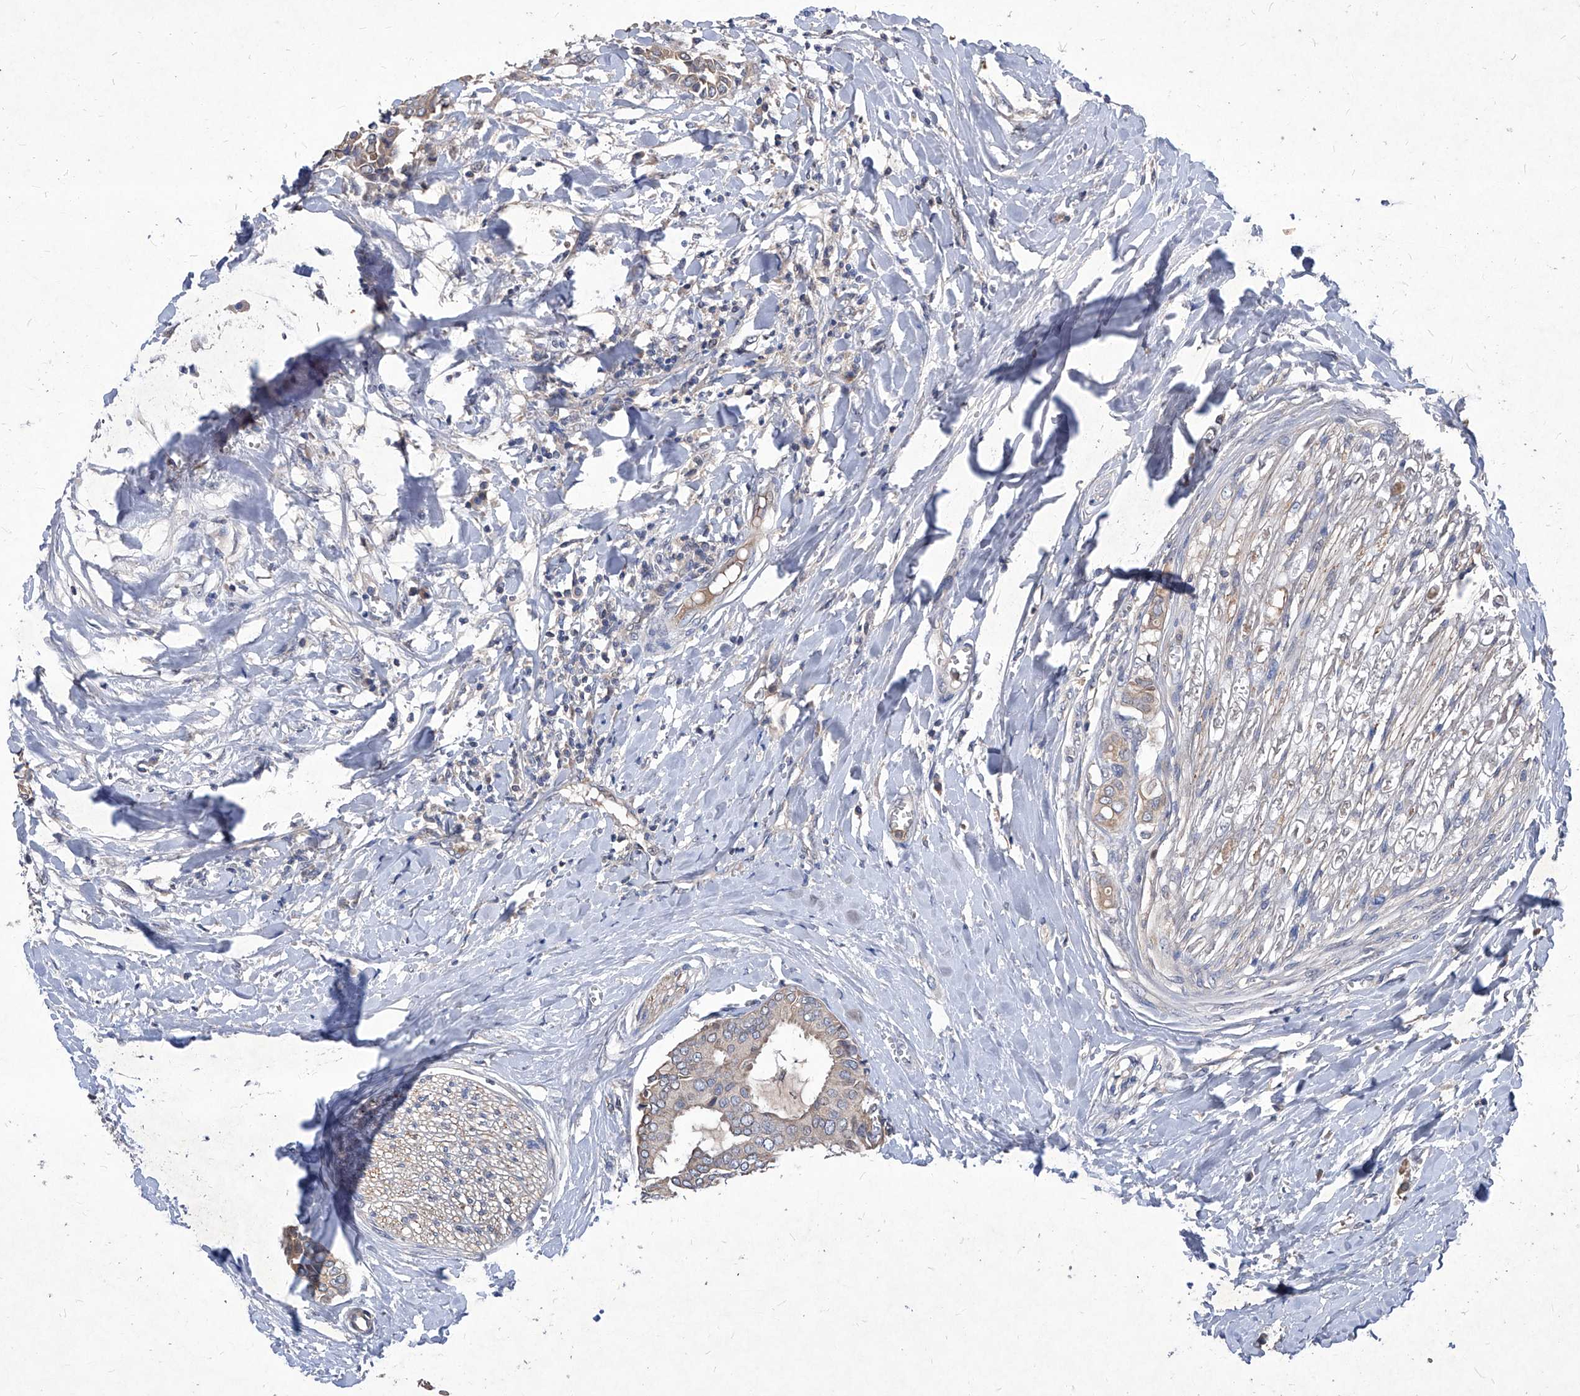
{"staining": {"intensity": "negative", "quantity": "none", "location": "none"}, "tissue": "head and neck cancer", "cell_type": "Tumor cells", "image_type": "cancer", "snomed": [{"axis": "morphology", "description": "Adenocarcinoma, NOS"}, {"axis": "topography", "description": "Salivary gland"}, {"axis": "topography", "description": "Head-Neck"}], "caption": "High power microscopy micrograph of an IHC photomicrograph of adenocarcinoma (head and neck), revealing no significant positivity in tumor cells.", "gene": "SYNGR1", "patient": {"sex": "female", "age": 59}}